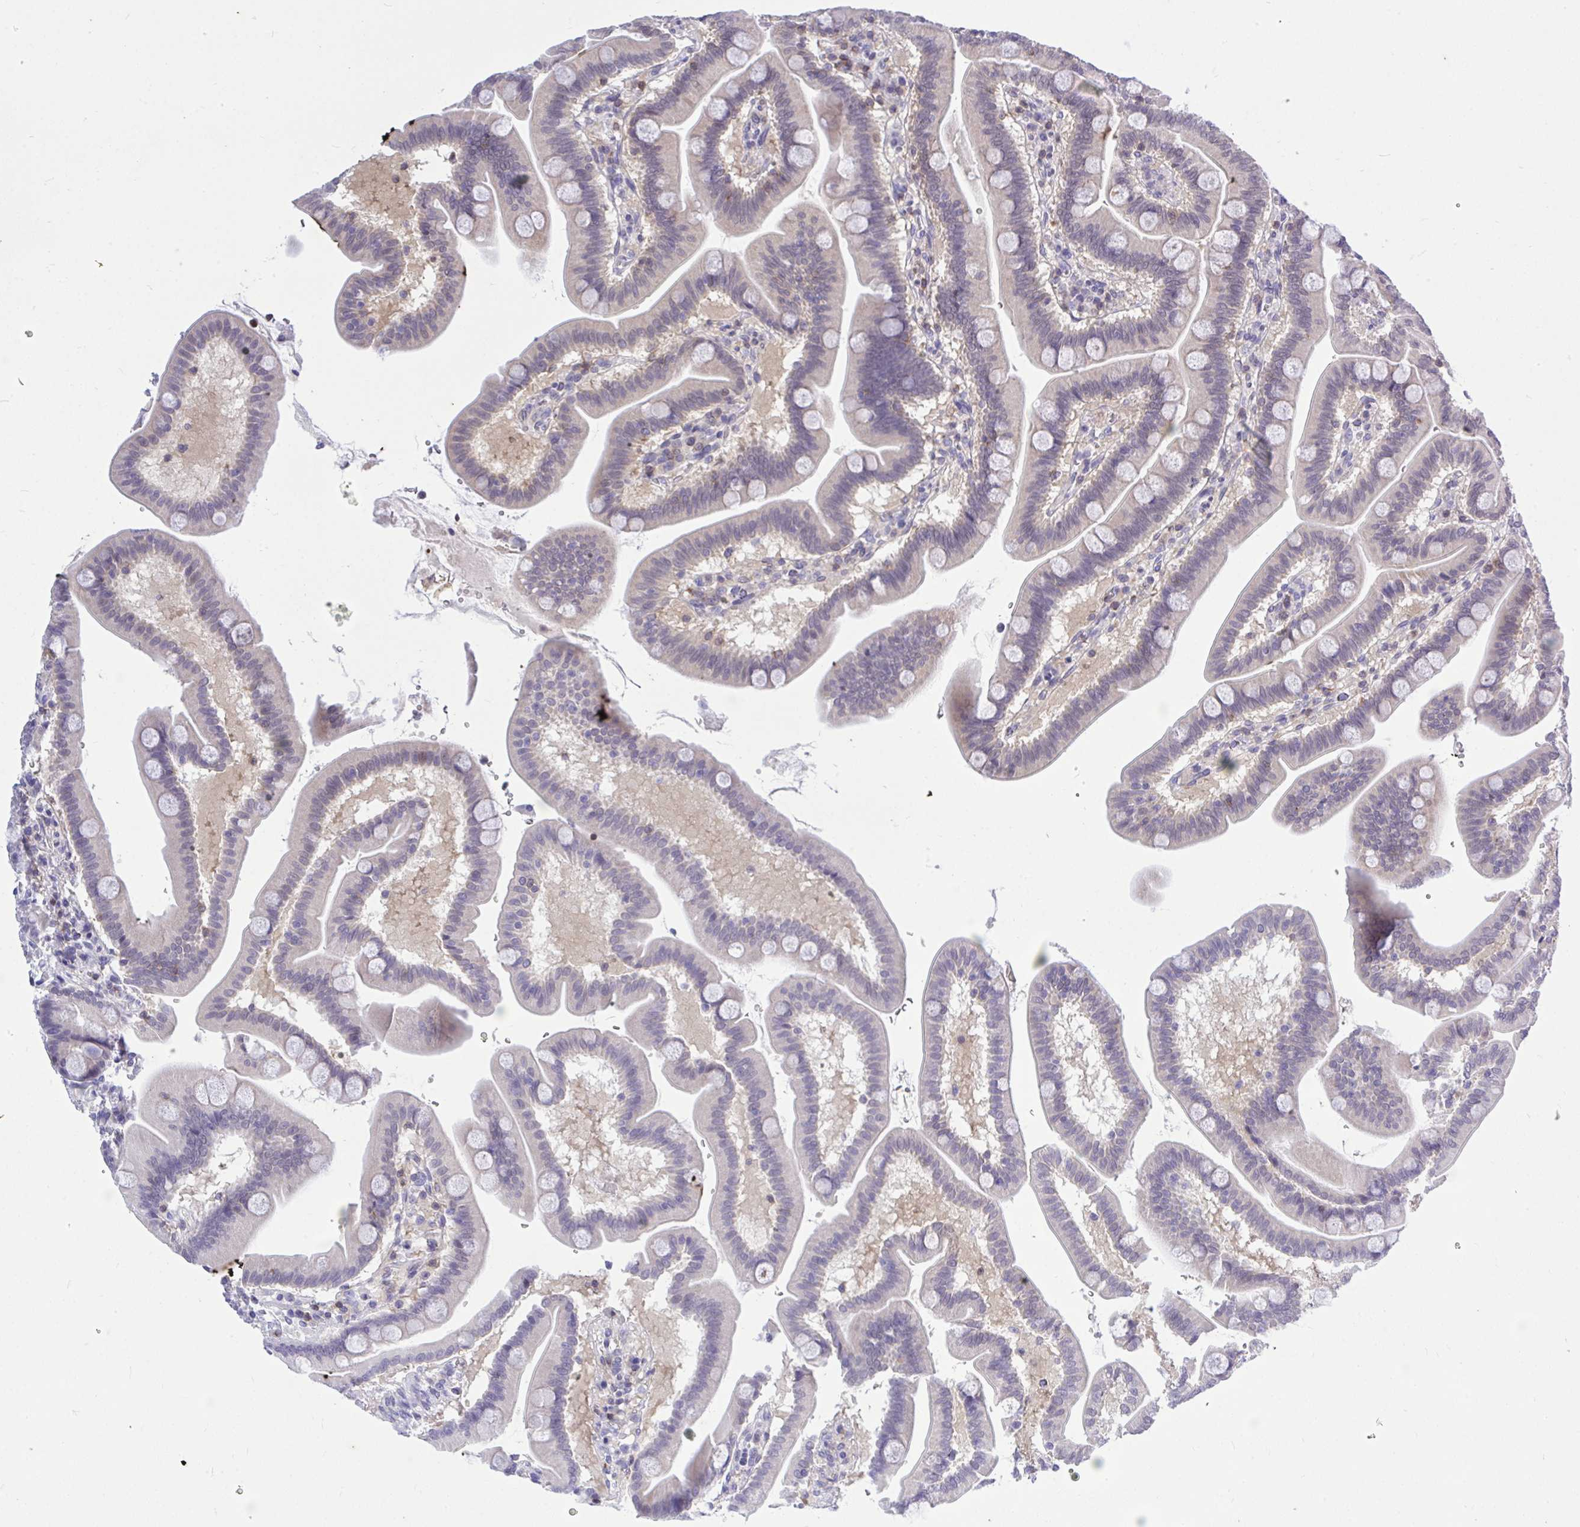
{"staining": {"intensity": "weak", "quantity": "<25%", "location": "cytoplasmic/membranous"}, "tissue": "duodenum", "cell_type": "Glandular cells", "image_type": "normal", "snomed": [{"axis": "morphology", "description": "Normal tissue, NOS"}, {"axis": "topography", "description": "Duodenum"}], "caption": "Histopathology image shows no protein staining in glandular cells of normal duodenum. The staining was performed using DAB (3,3'-diaminobenzidine) to visualize the protein expression in brown, while the nuclei were stained in blue with hematoxylin (Magnification: 20x).", "gene": "CXCL8", "patient": {"sex": "male", "age": 59}}